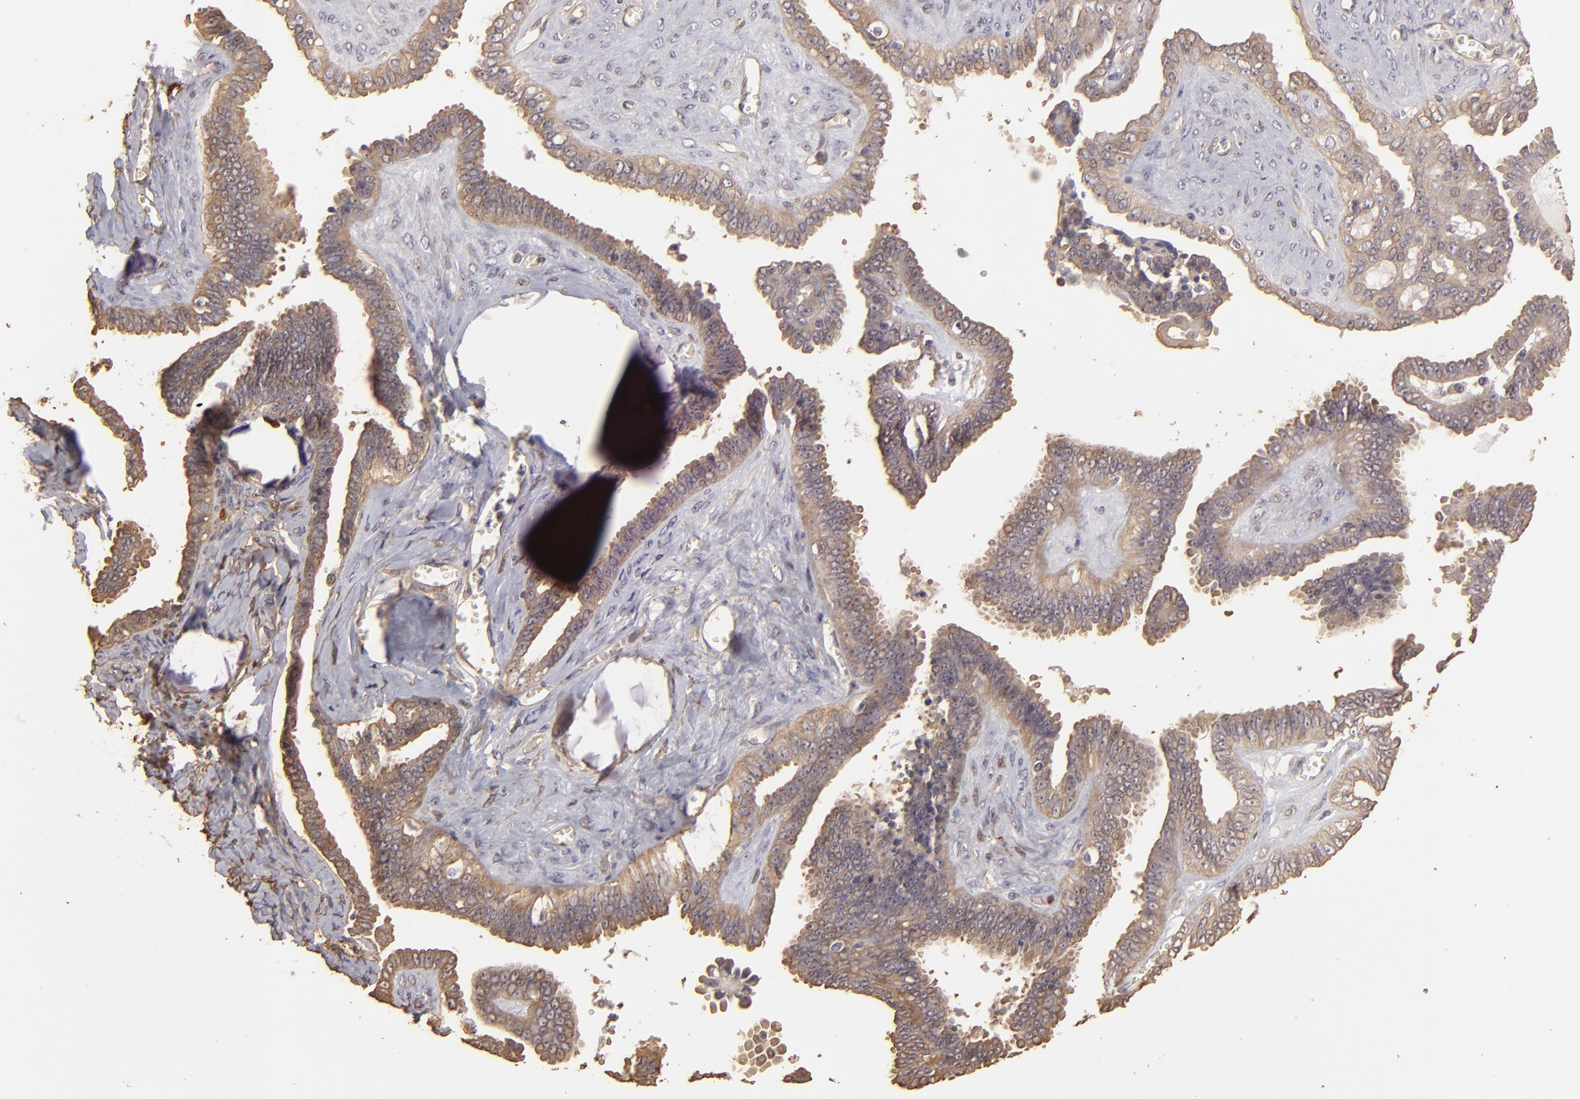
{"staining": {"intensity": "weak", "quantity": ">75%", "location": "cytoplasmic/membranous"}, "tissue": "ovarian cancer", "cell_type": "Tumor cells", "image_type": "cancer", "snomed": [{"axis": "morphology", "description": "Cystadenocarcinoma, serous, NOS"}, {"axis": "topography", "description": "Ovary"}], "caption": "DAB immunohistochemical staining of serous cystadenocarcinoma (ovarian) exhibits weak cytoplasmic/membranous protein expression in about >75% of tumor cells.", "gene": "HSPB6", "patient": {"sex": "female", "age": 71}}